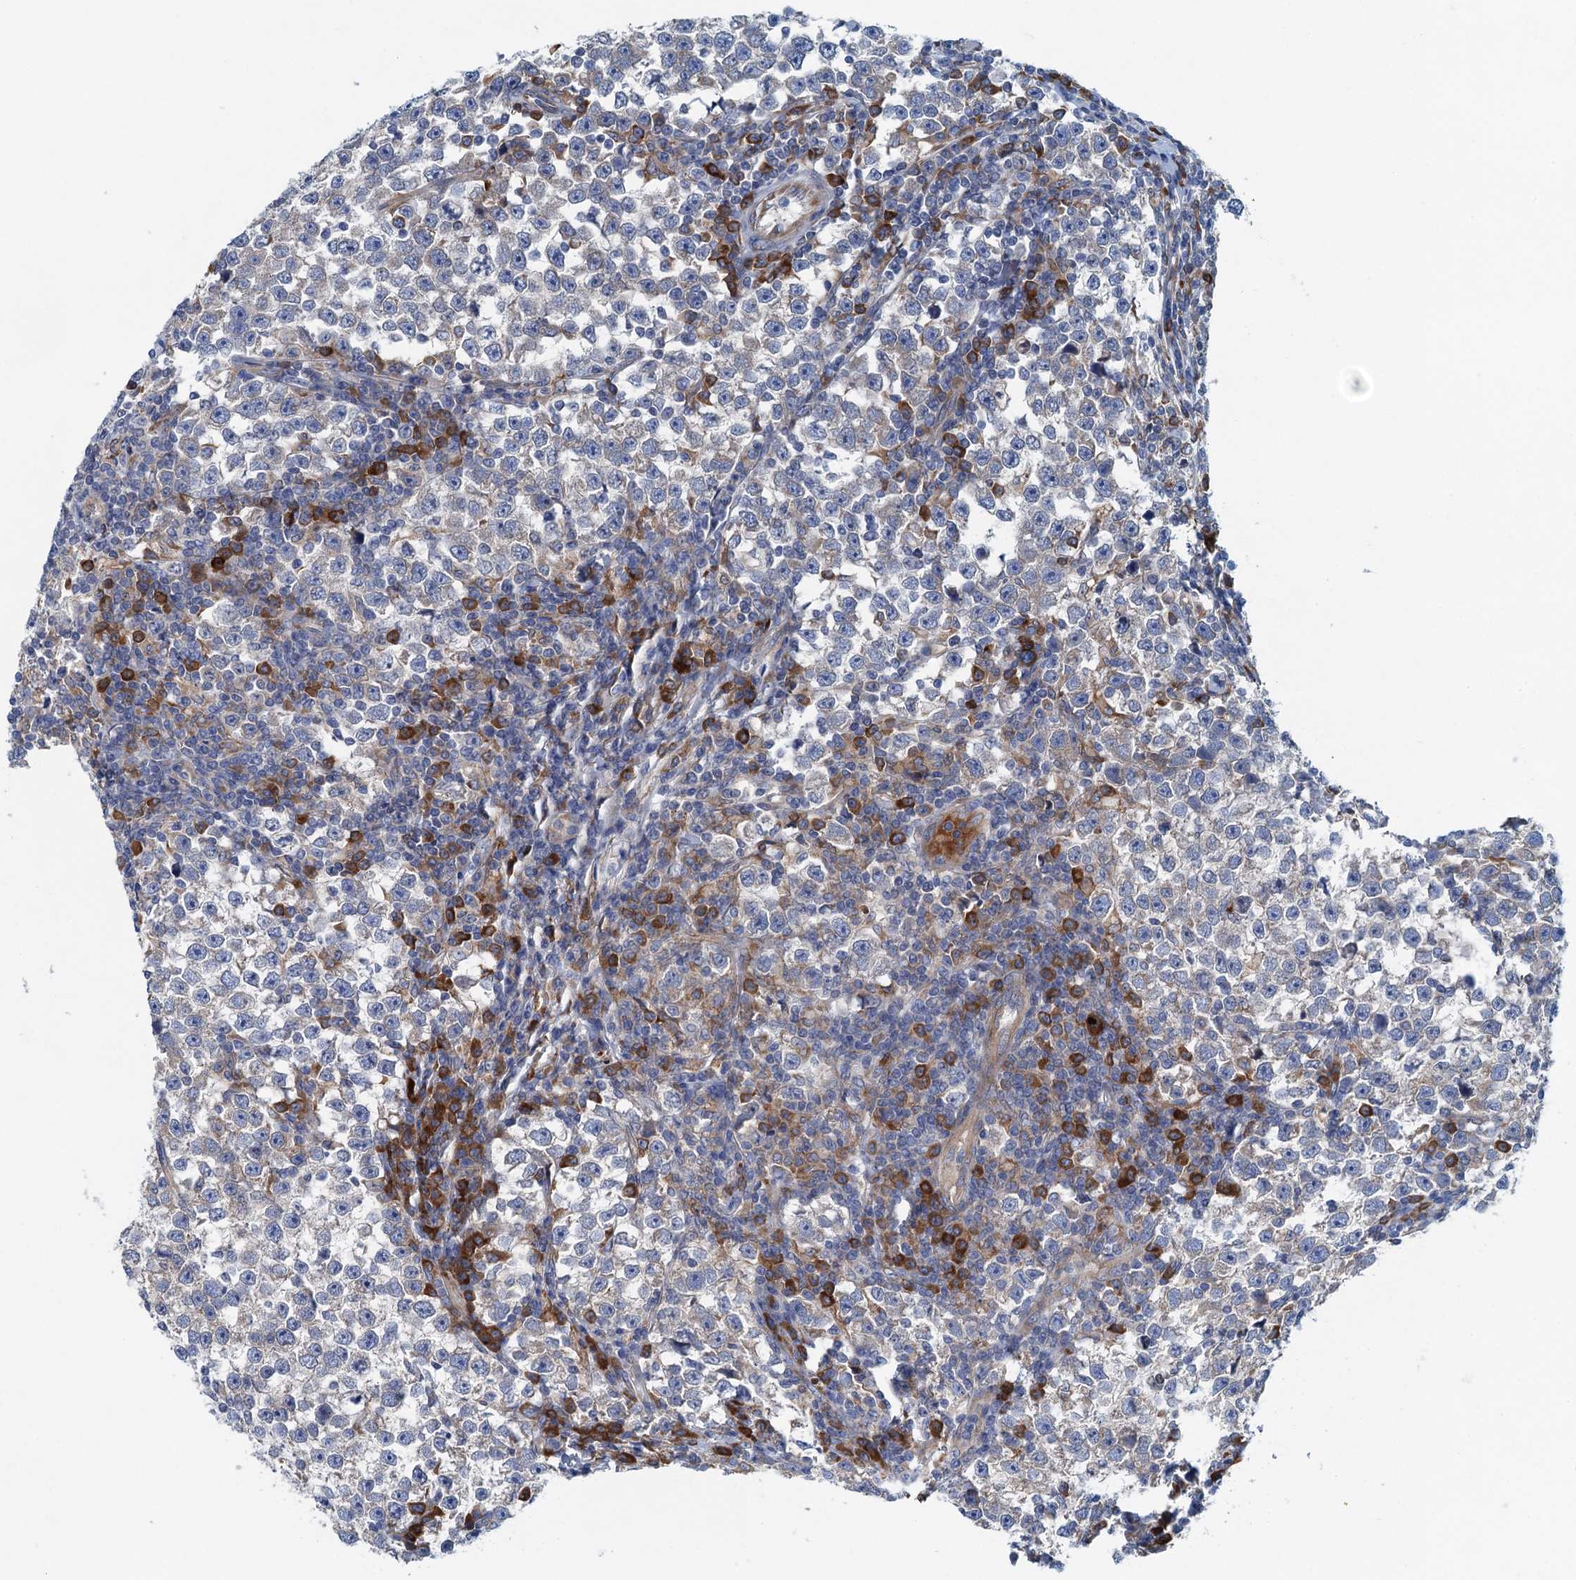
{"staining": {"intensity": "weak", "quantity": "<25%", "location": "cytoplasmic/membranous"}, "tissue": "testis cancer", "cell_type": "Tumor cells", "image_type": "cancer", "snomed": [{"axis": "morphology", "description": "Normal tissue, NOS"}, {"axis": "morphology", "description": "Seminoma, NOS"}, {"axis": "topography", "description": "Testis"}], "caption": "Immunohistochemistry (IHC) of seminoma (testis) exhibits no staining in tumor cells.", "gene": "MYDGF", "patient": {"sex": "male", "age": 43}}